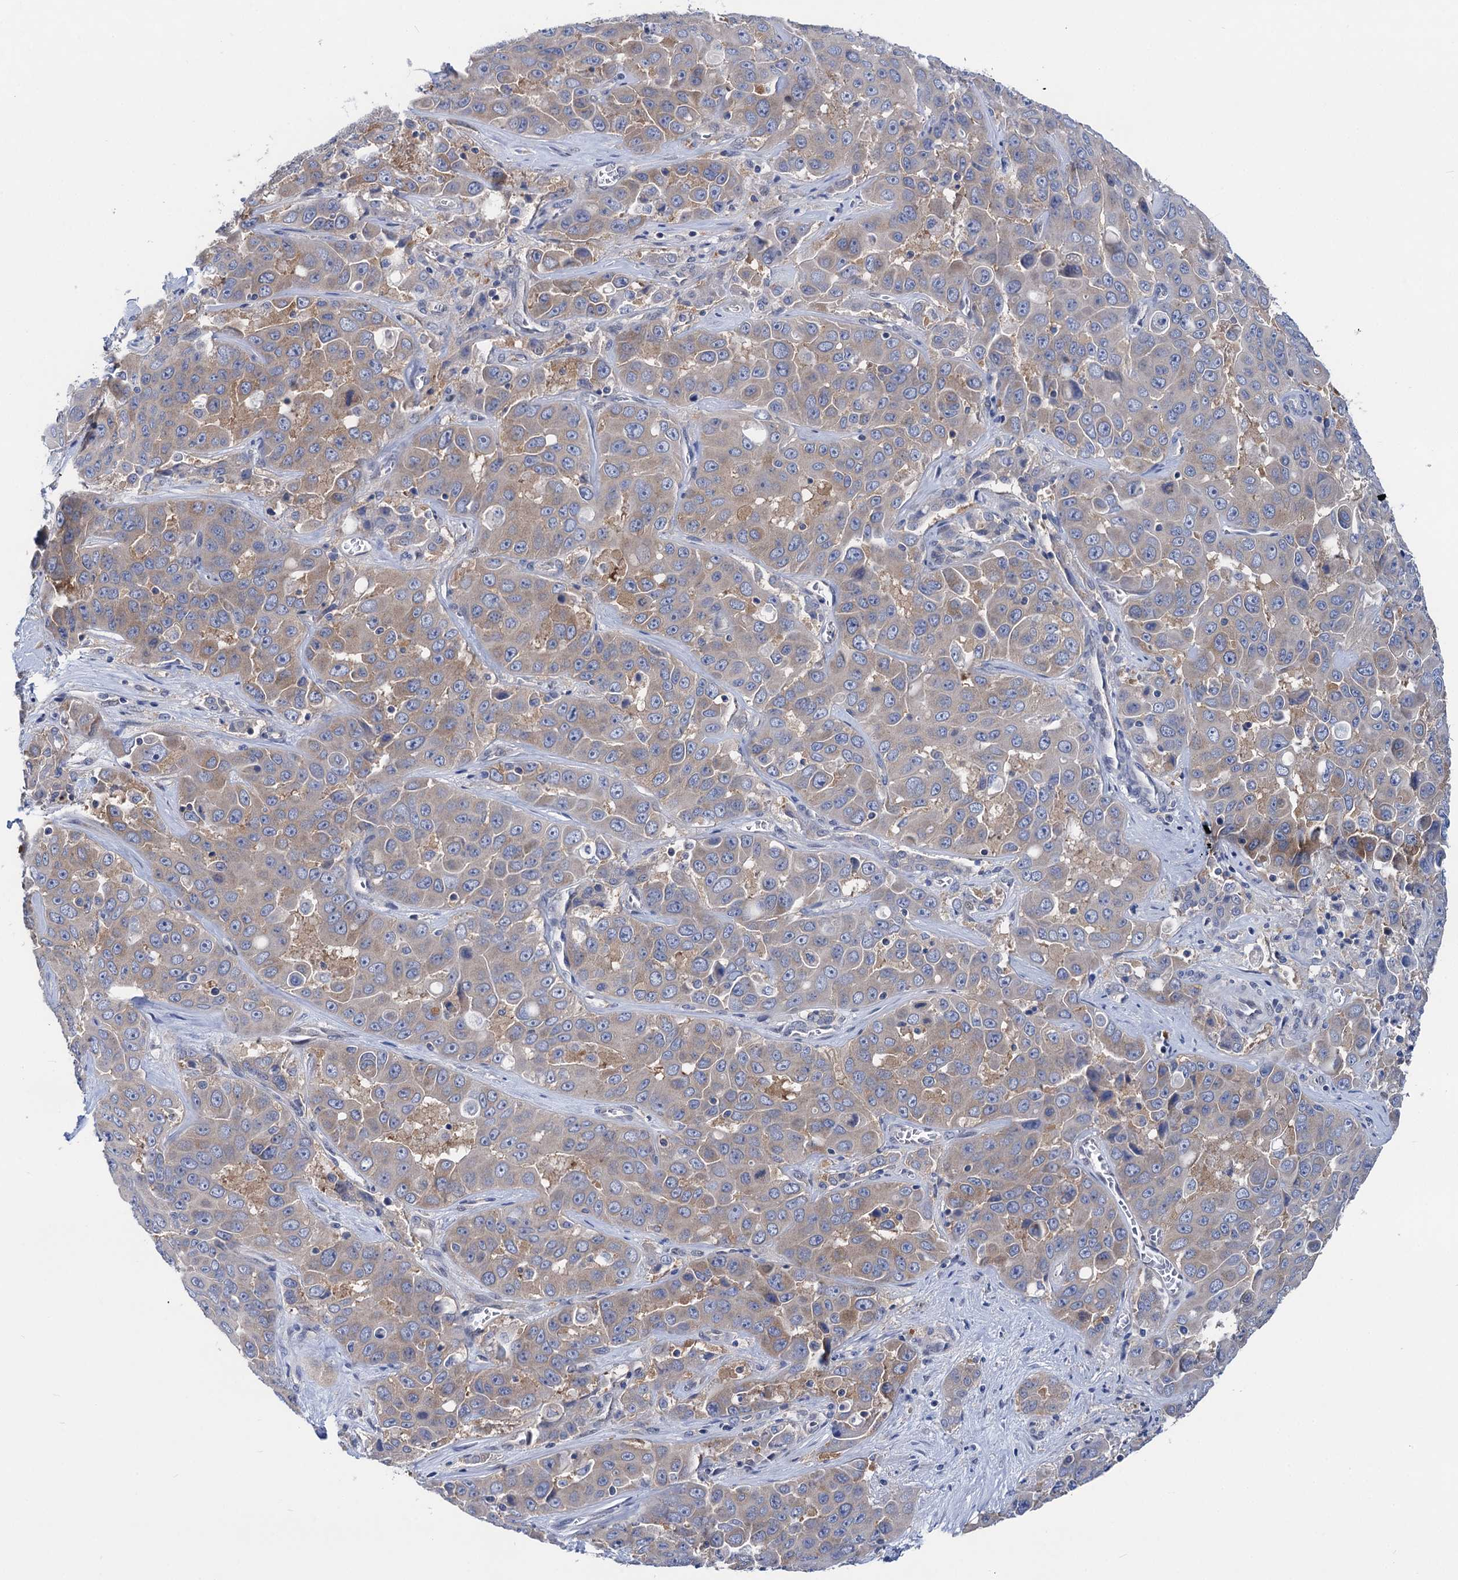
{"staining": {"intensity": "weak", "quantity": ">75%", "location": "cytoplasmic/membranous"}, "tissue": "liver cancer", "cell_type": "Tumor cells", "image_type": "cancer", "snomed": [{"axis": "morphology", "description": "Cholangiocarcinoma"}, {"axis": "topography", "description": "Liver"}], "caption": "This photomicrograph displays immunohistochemistry (IHC) staining of liver cholangiocarcinoma, with low weak cytoplasmic/membranous positivity in about >75% of tumor cells.", "gene": "ZNRD2", "patient": {"sex": "female", "age": 52}}